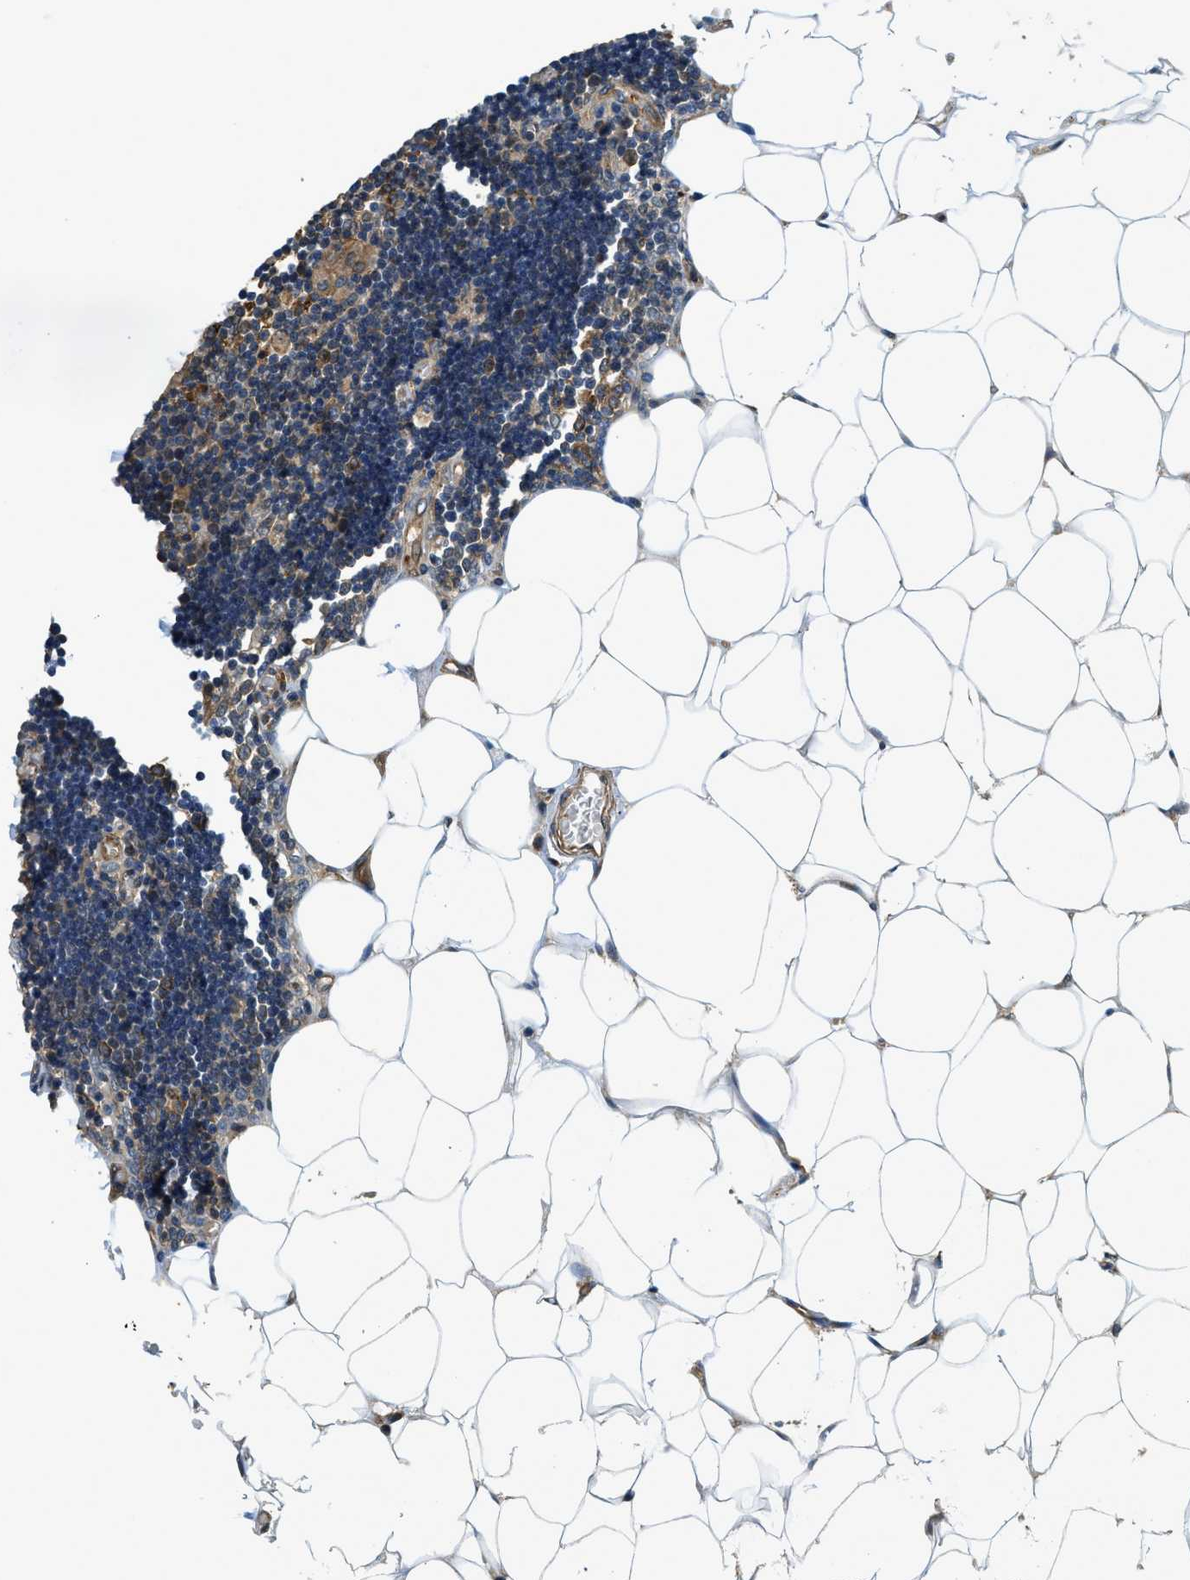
{"staining": {"intensity": "moderate", "quantity": ">75%", "location": "cytoplasmic/membranous"}, "tissue": "lymph node", "cell_type": "Non-germinal center cells", "image_type": "normal", "snomed": [{"axis": "morphology", "description": "Normal tissue, NOS"}, {"axis": "topography", "description": "Lymph node"}], "caption": "The image demonstrates a brown stain indicating the presence of a protein in the cytoplasmic/membranous of non-germinal center cells in lymph node.", "gene": "CGN", "patient": {"sex": "male", "age": 33}}